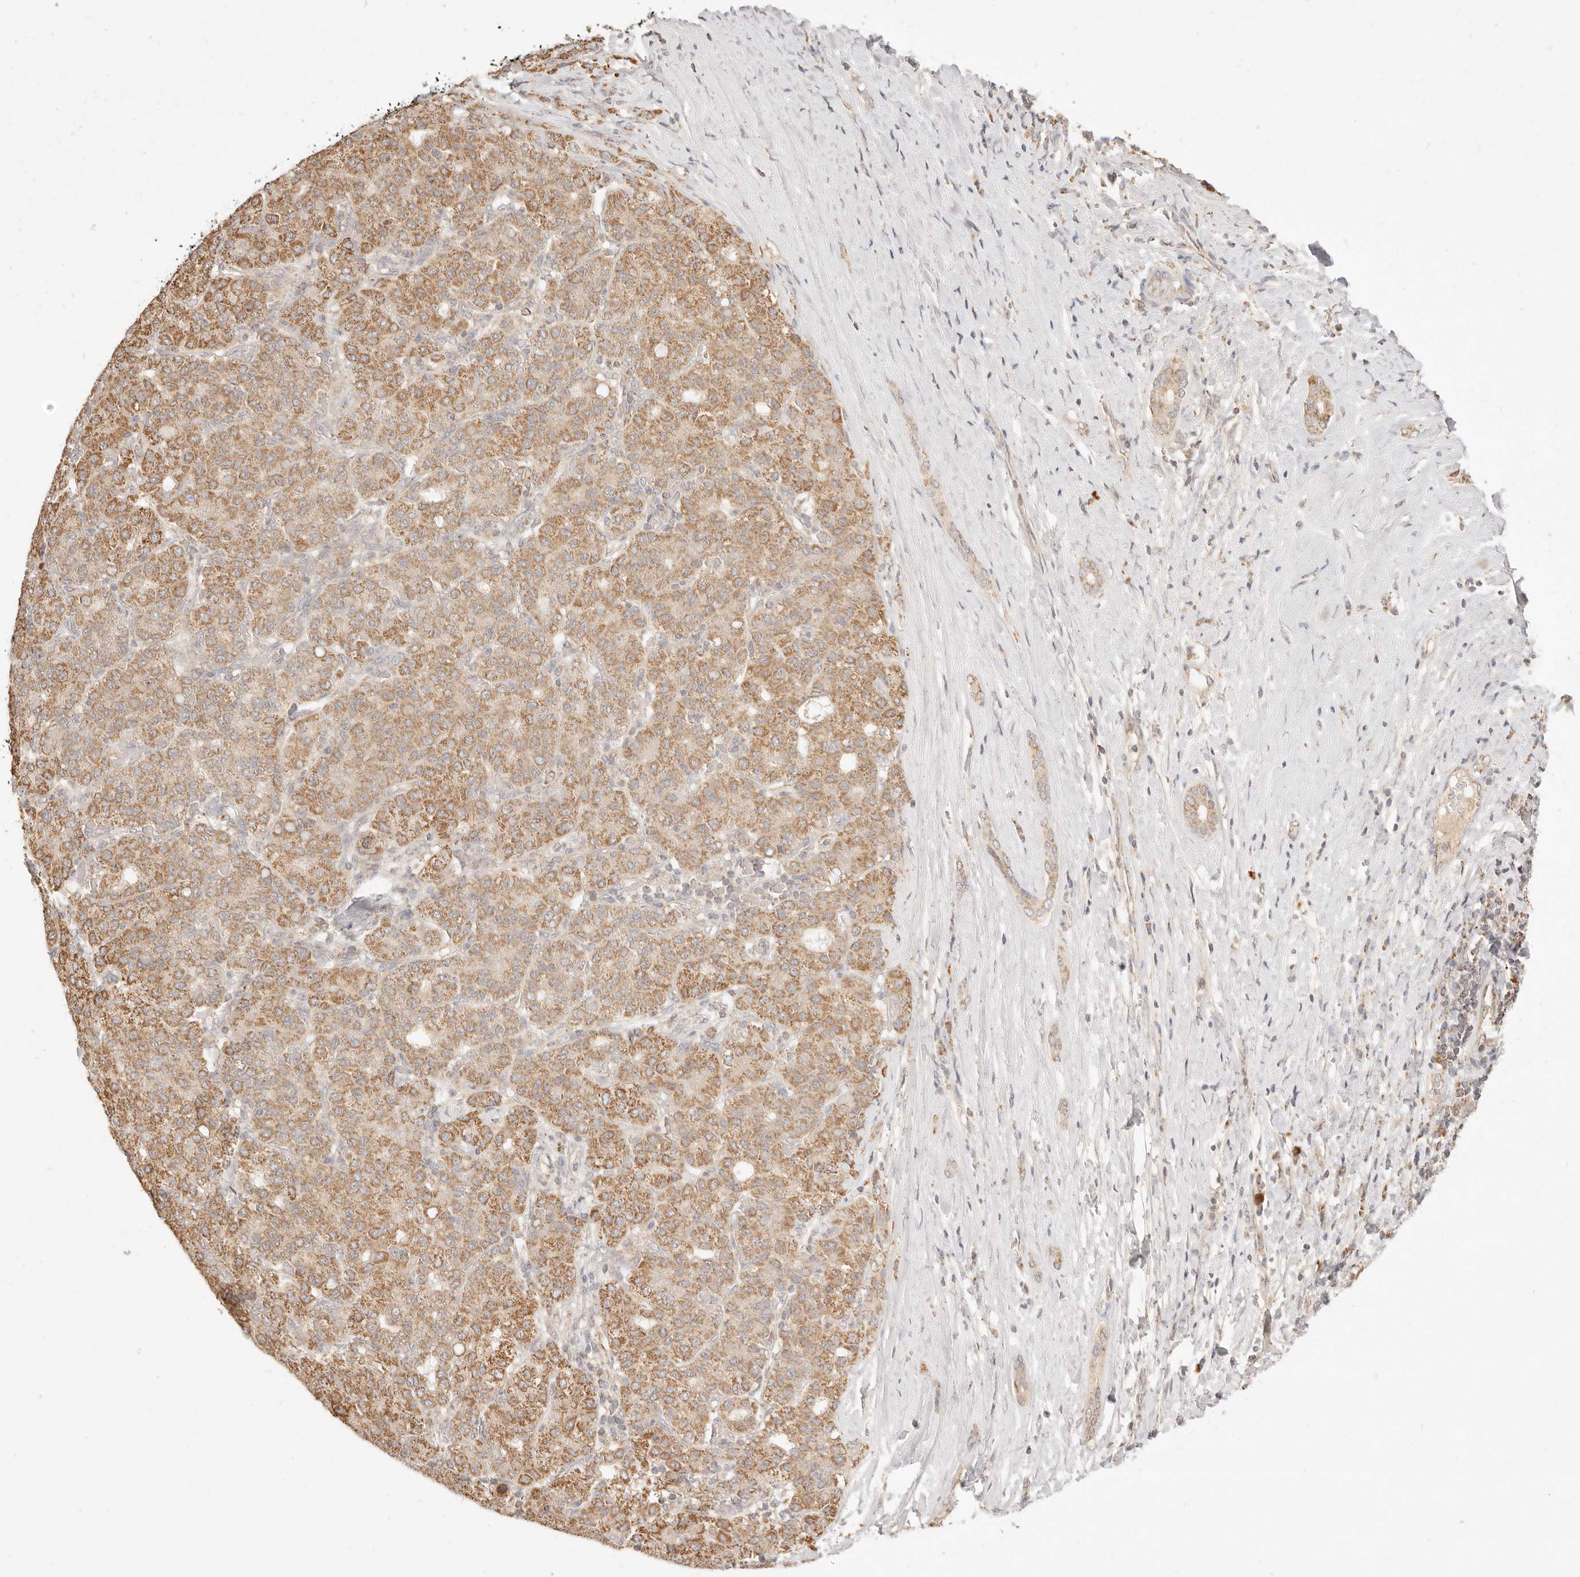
{"staining": {"intensity": "moderate", "quantity": ">75%", "location": "cytoplasmic/membranous"}, "tissue": "liver cancer", "cell_type": "Tumor cells", "image_type": "cancer", "snomed": [{"axis": "morphology", "description": "Carcinoma, Hepatocellular, NOS"}, {"axis": "topography", "description": "Liver"}], "caption": "Immunohistochemistry (IHC) photomicrograph of neoplastic tissue: liver cancer stained using immunohistochemistry (IHC) shows medium levels of moderate protein expression localized specifically in the cytoplasmic/membranous of tumor cells, appearing as a cytoplasmic/membranous brown color.", "gene": "CPLANE2", "patient": {"sex": "male", "age": 65}}